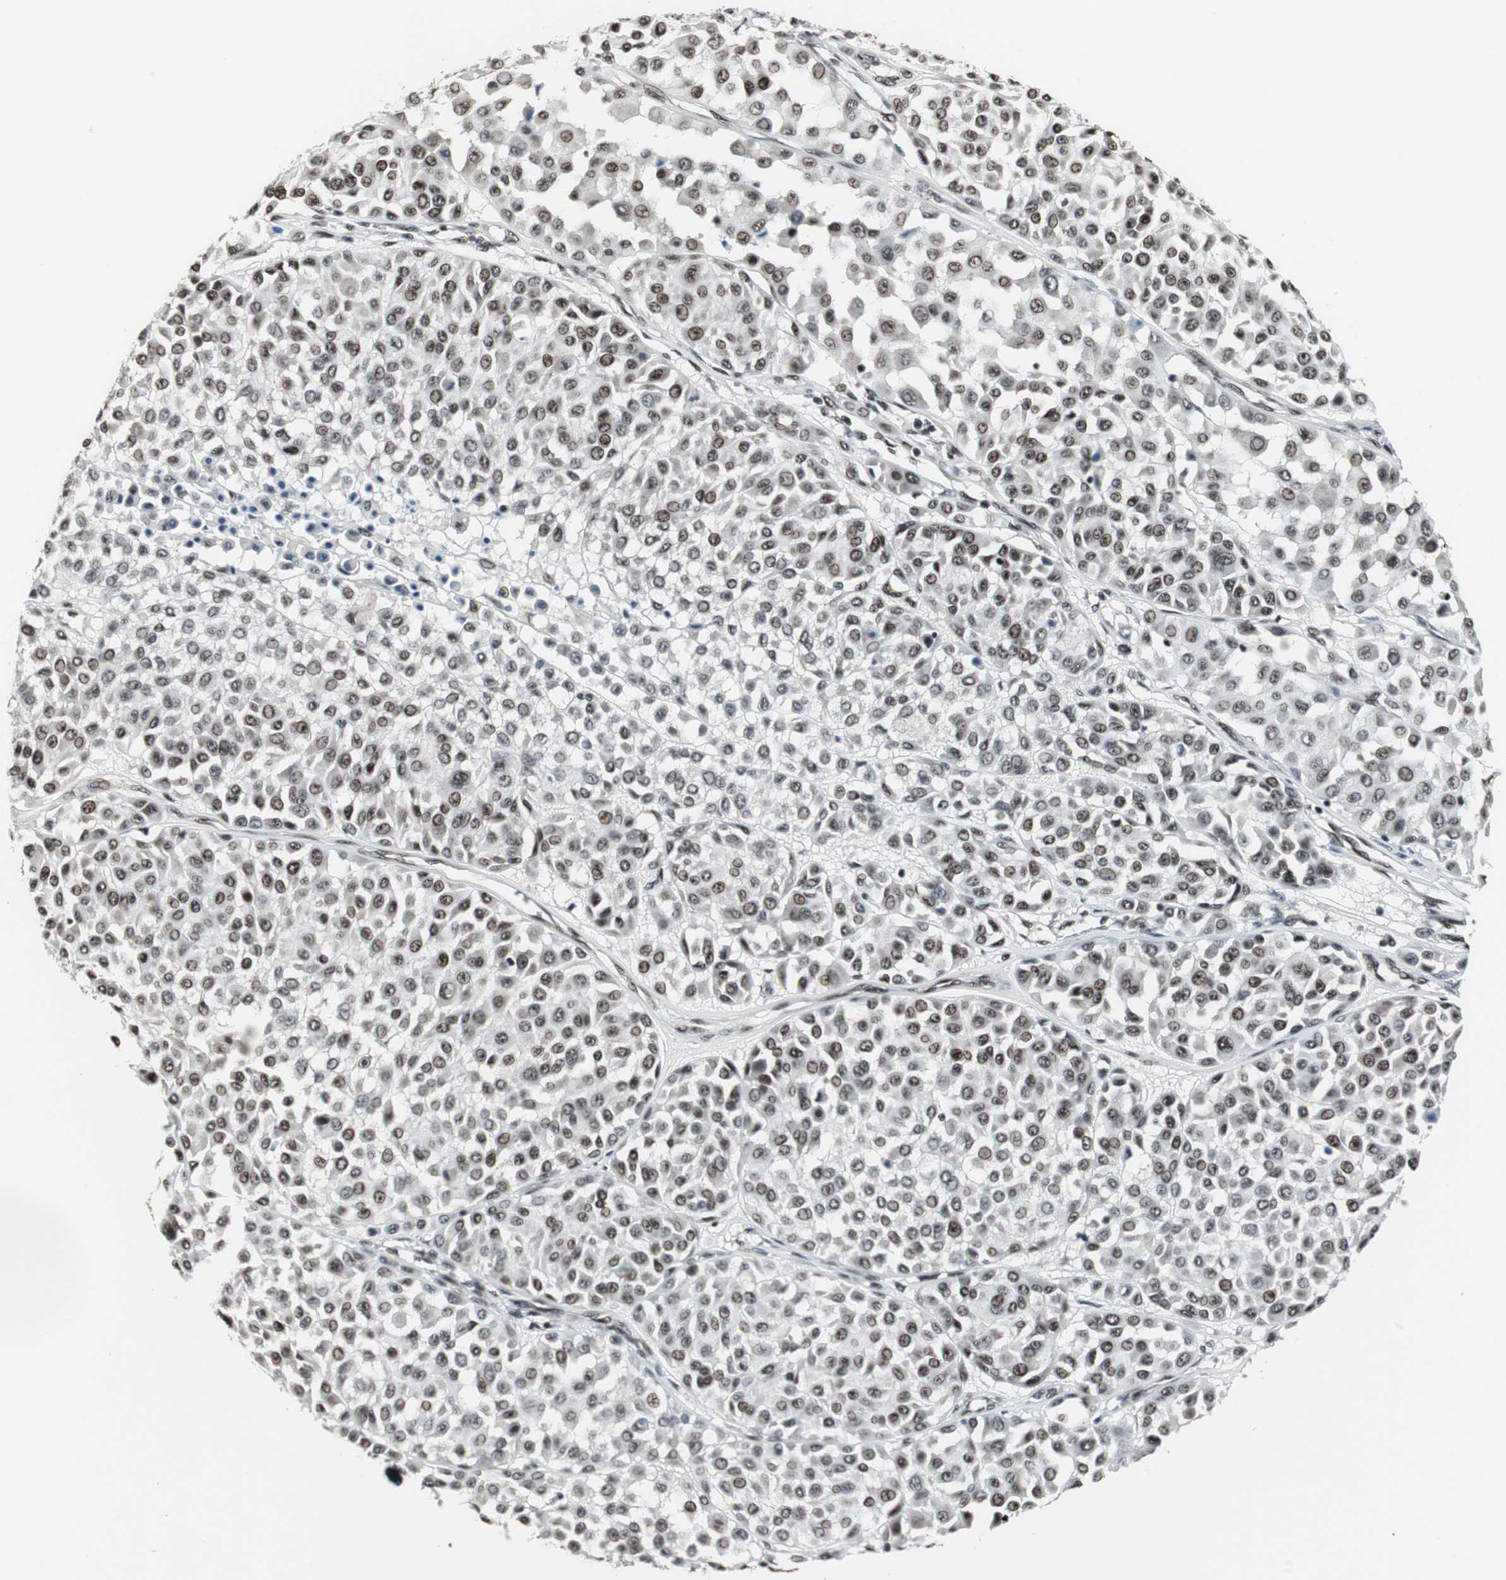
{"staining": {"intensity": "strong", "quantity": ">75%", "location": "nuclear"}, "tissue": "melanoma", "cell_type": "Tumor cells", "image_type": "cancer", "snomed": [{"axis": "morphology", "description": "Malignant melanoma, Metastatic site"}, {"axis": "topography", "description": "Soft tissue"}], "caption": "This is an image of immunohistochemistry (IHC) staining of melanoma, which shows strong staining in the nuclear of tumor cells.", "gene": "CDK9", "patient": {"sex": "male", "age": 41}}